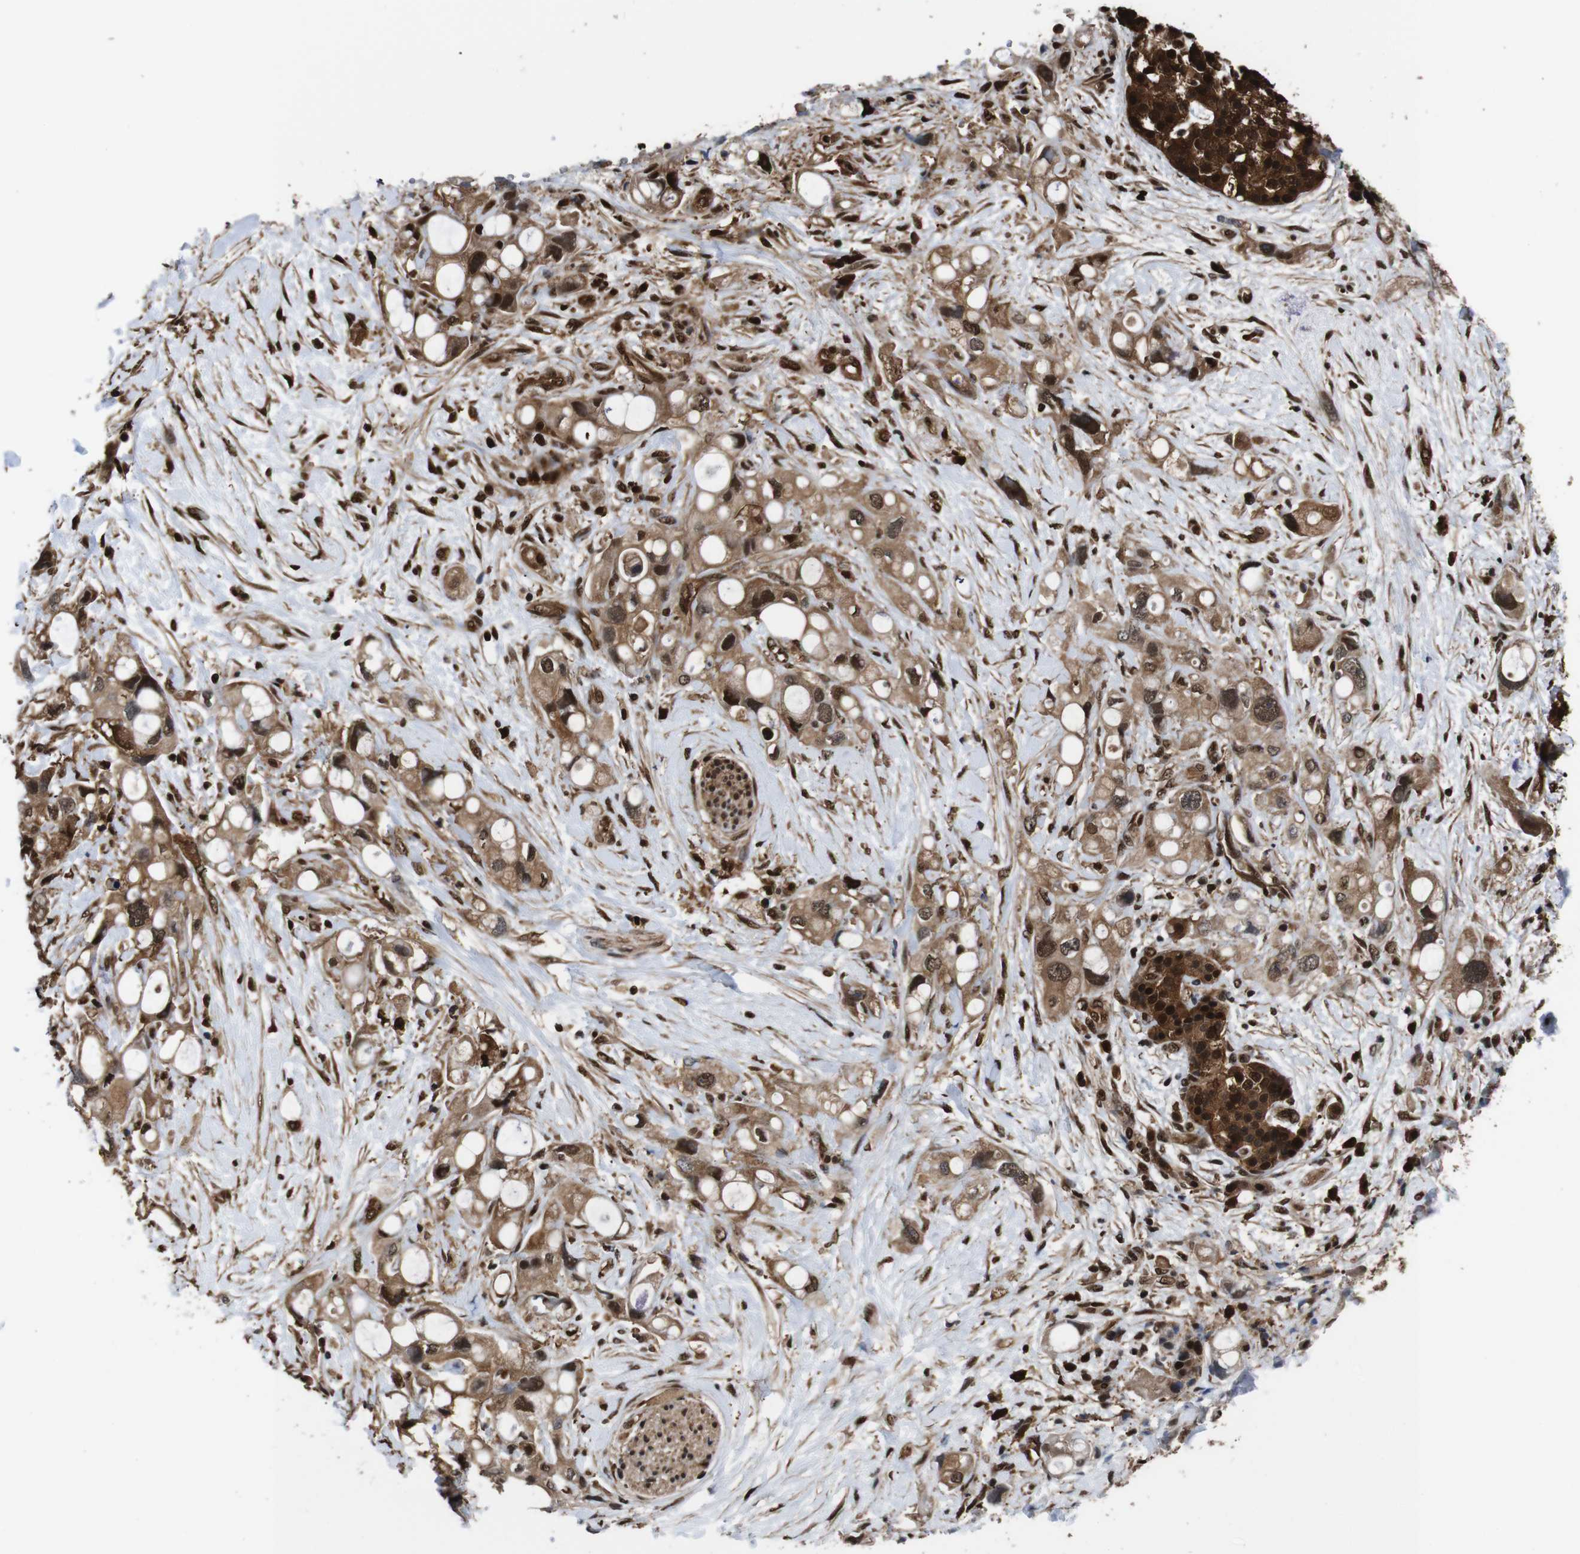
{"staining": {"intensity": "moderate", "quantity": ">75%", "location": "cytoplasmic/membranous,nuclear"}, "tissue": "pancreatic cancer", "cell_type": "Tumor cells", "image_type": "cancer", "snomed": [{"axis": "morphology", "description": "Adenocarcinoma, NOS"}, {"axis": "topography", "description": "Pancreas"}], "caption": "High-magnification brightfield microscopy of adenocarcinoma (pancreatic) stained with DAB (3,3'-diaminobenzidine) (brown) and counterstained with hematoxylin (blue). tumor cells exhibit moderate cytoplasmic/membranous and nuclear expression is present in about>75% of cells. Immunohistochemistry stains the protein in brown and the nuclei are stained blue.", "gene": "VCP", "patient": {"sex": "female", "age": 56}}